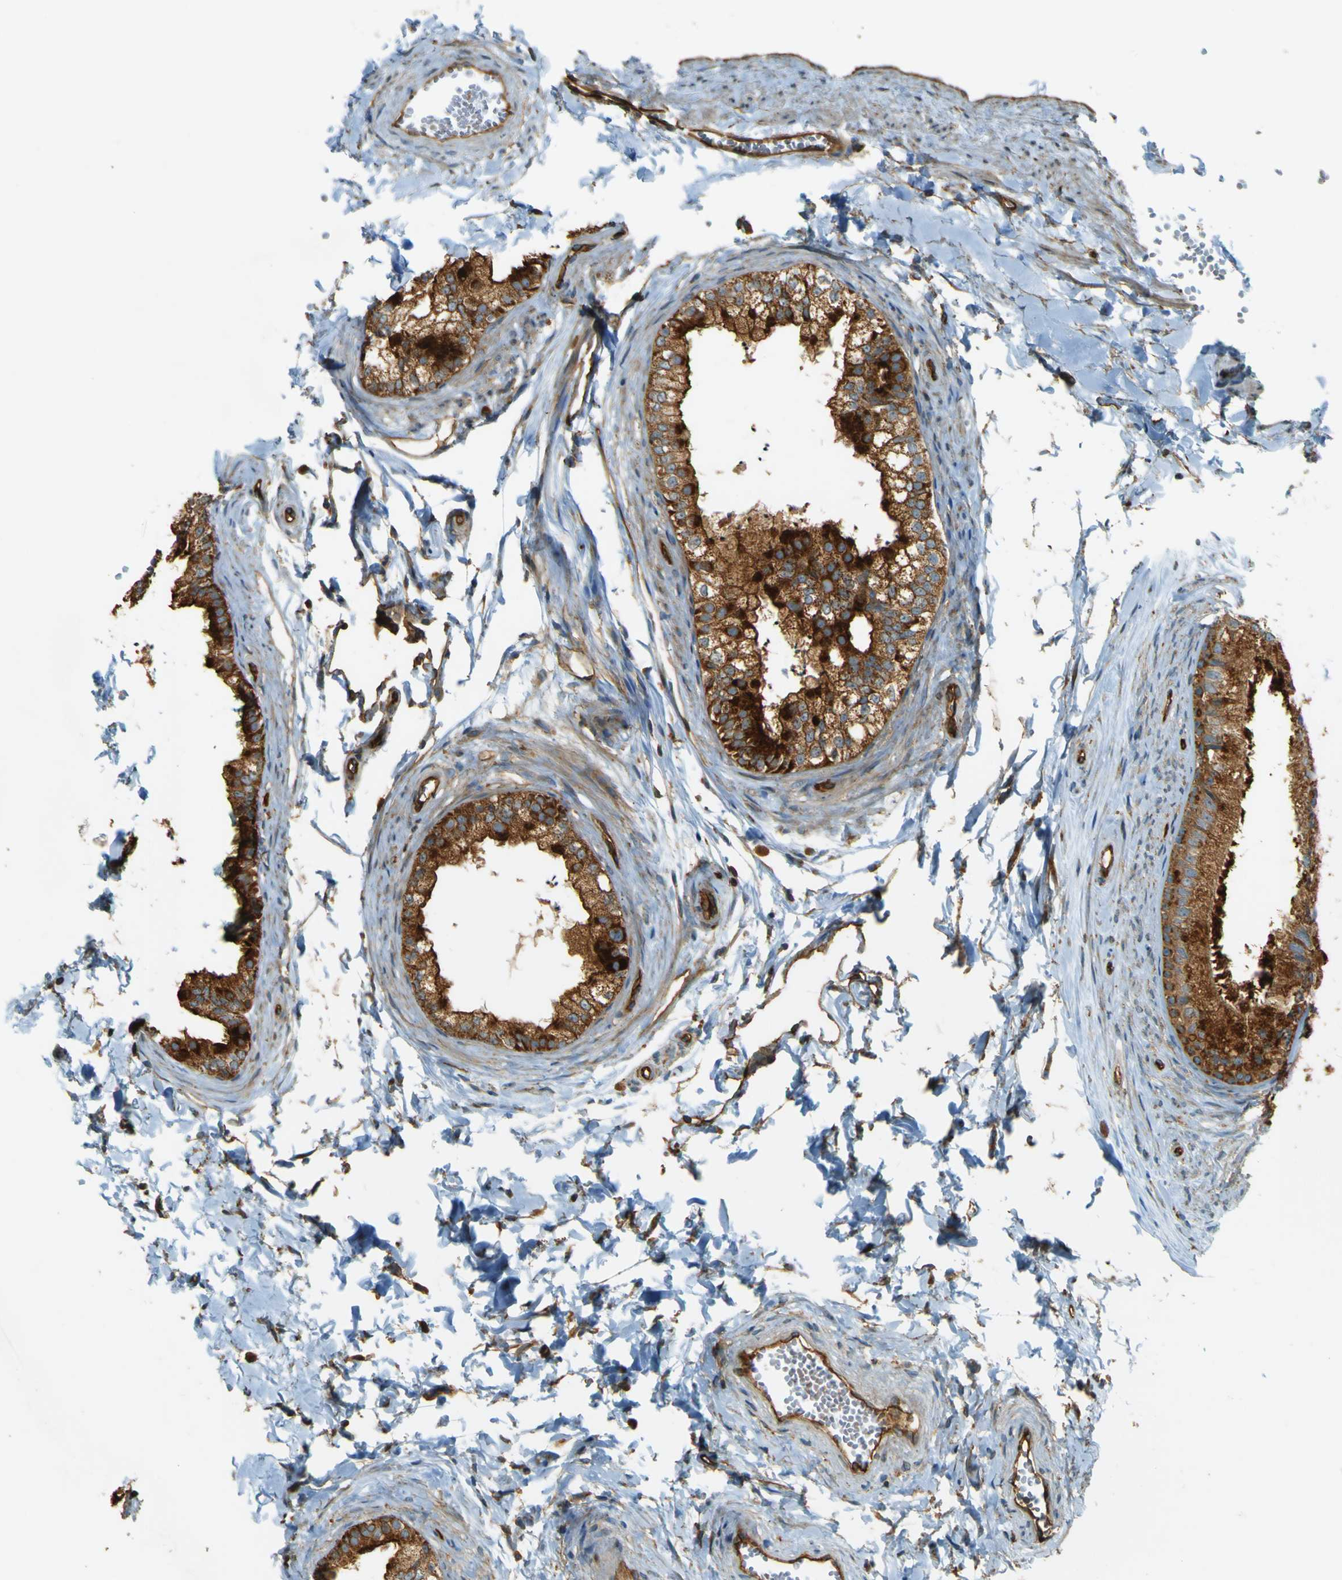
{"staining": {"intensity": "strong", "quantity": ">75%", "location": "cytoplasmic/membranous"}, "tissue": "epididymis", "cell_type": "Glandular cells", "image_type": "normal", "snomed": [{"axis": "morphology", "description": "Normal tissue, NOS"}, {"axis": "topography", "description": "Epididymis"}], "caption": "Immunohistochemistry (IHC) of benign human epididymis shows high levels of strong cytoplasmic/membranous expression in about >75% of glandular cells.", "gene": "DNAJC5", "patient": {"sex": "male", "age": 56}}